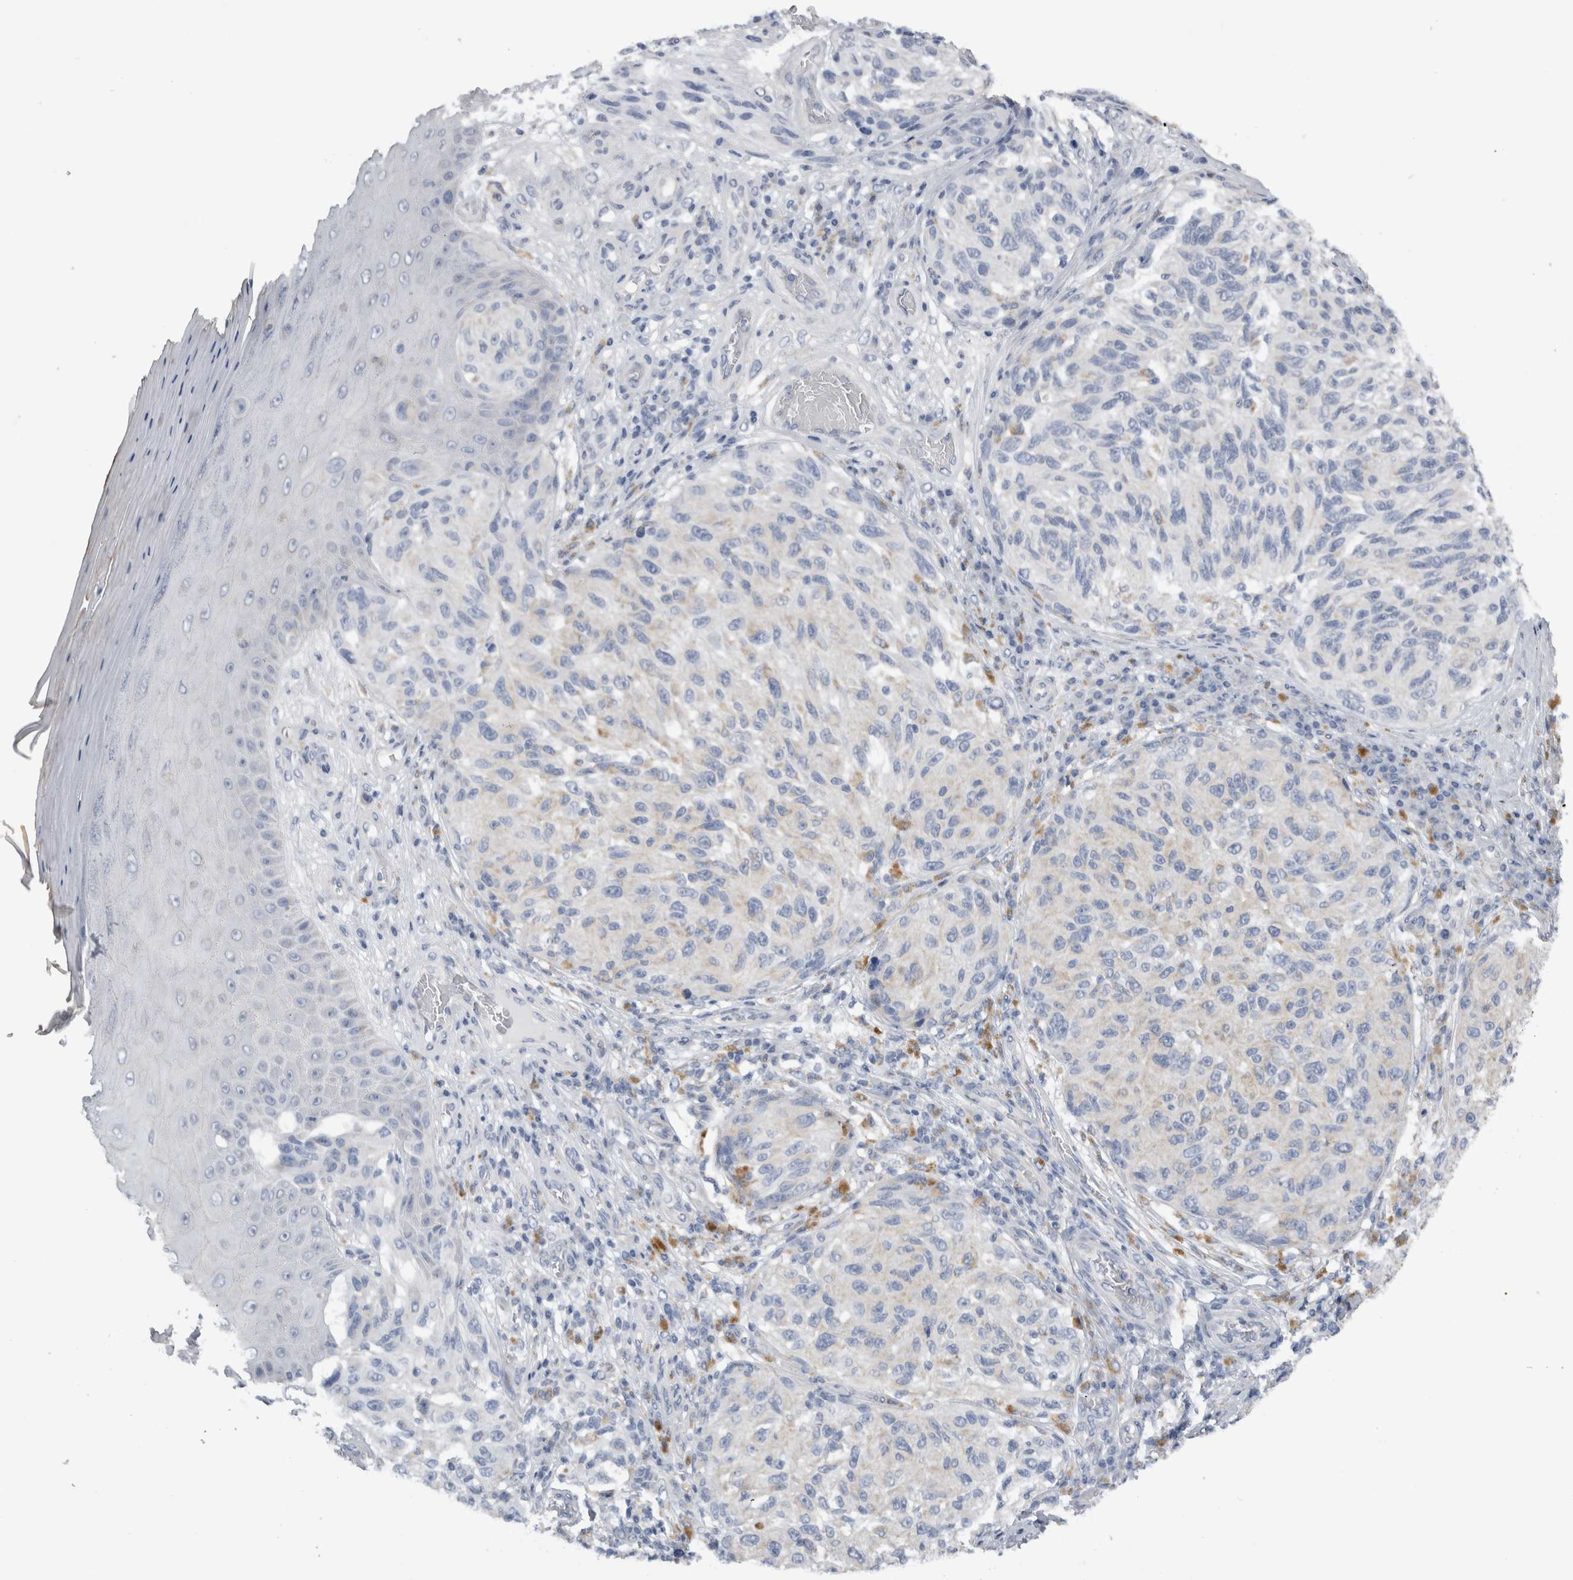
{"staining": {"intensity": "negative", "quantity": "none", "location": "none"}, "tissue": "melanoma", "cell_type": "Tumor cells", "image_type": "cancer", "snomed": [{"axis": "morphology", "description": "Malignant melanoma, NOS"}, {"axis": "topography", "description": "Skin"}], "caption": "Tumor cells are negative for protein expression in human melanoma.", "gene": "DHRS4", "patient": {"sex": "female", "age": 73}}